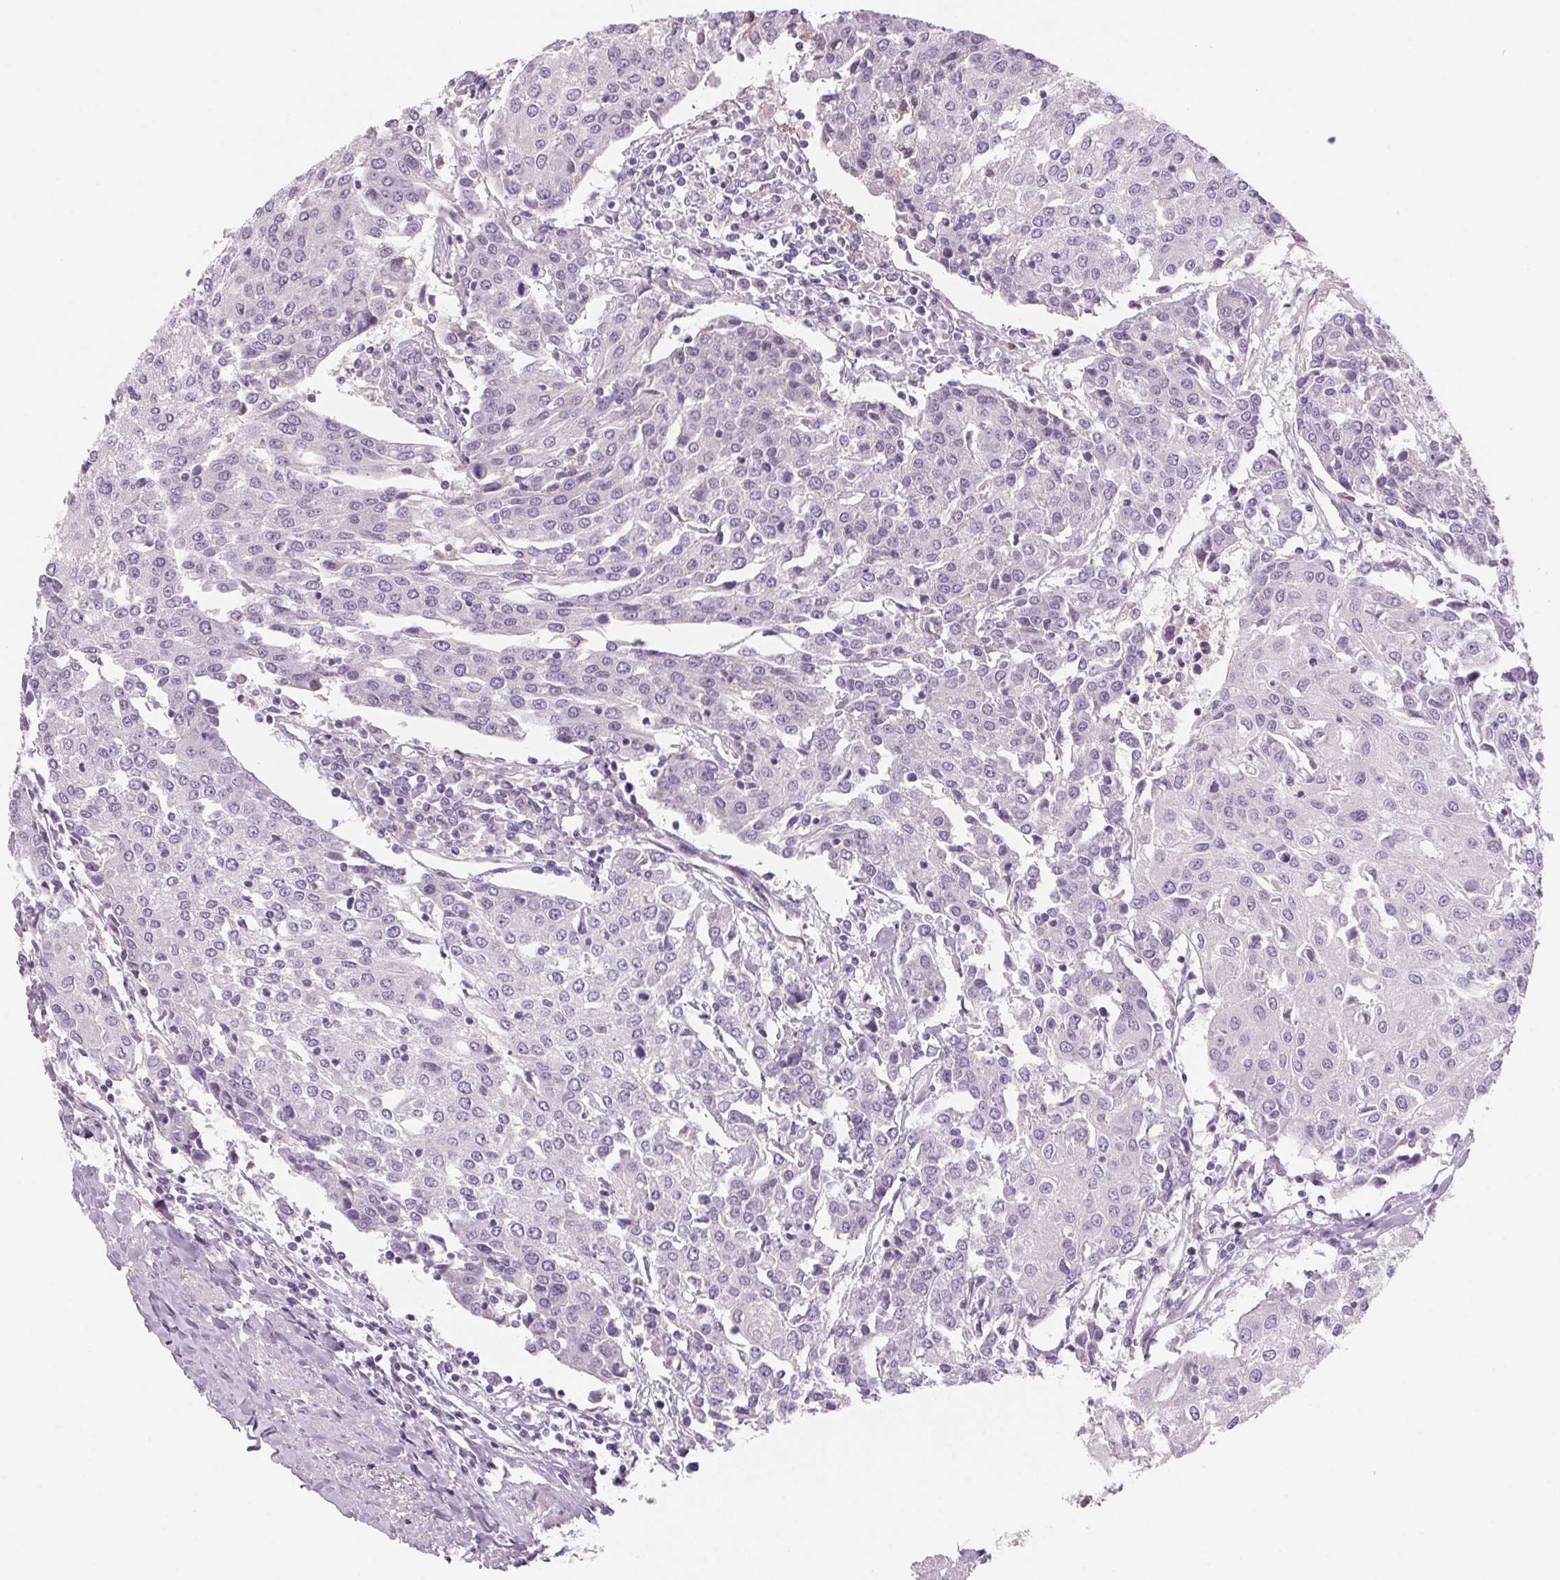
{"staining": {"intensity": "negative", "quantity": "none", "location": "none"}, "tissue": "urothelial cancer", "cell_type": "Tumor cells", "image_type": "cancer", "snomed": [{"axis": "morphology", "description": "Urothelial carcinoma, High grade"}, {"axis": "topography", "description": "Urinary bladder"}], "caption": "Tumor cells show no significant expression in urothelial cancer.", "gene": "ADAM20", "patient": {"sex": "female", "age": 85}}